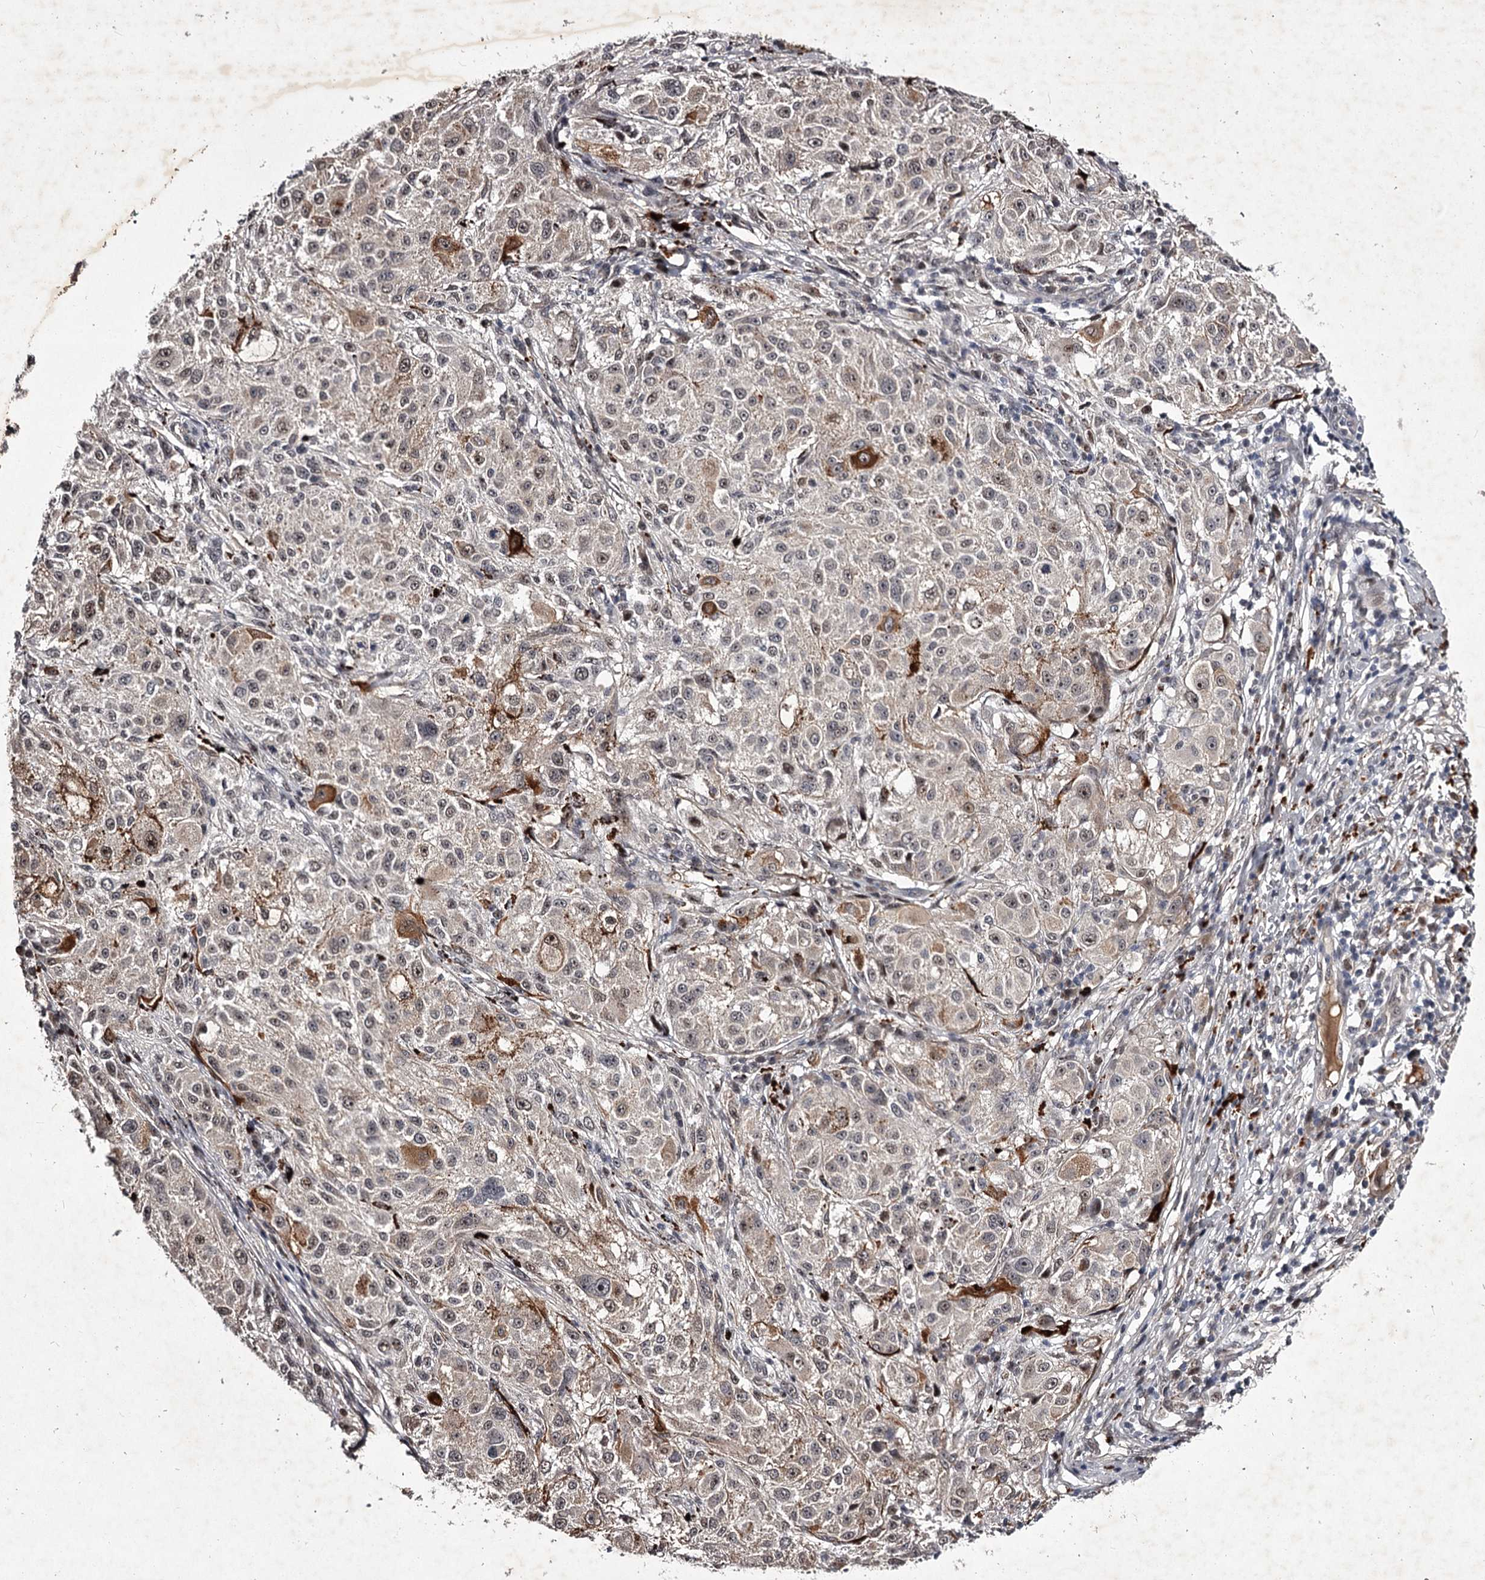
{"staining": {"intensity": "moderate", "quantity": "<25%", "location": "cytoplasmic/membranous"}, "tissue": "melanoma", "cell_type": "Tumor cells", "image_type": "cancer", "snomed": [{"axis": "morphology", "description": "Necrosis, NOS"}, {"axis": "morphology", "description": "Malignant melanoma, NOS"}, {"axis": "topography", "description": "Skin"}], "caption": "Protein analysis of malignant melanoma tissue demonstrates moderate cytoplasmic/membranous staining in about <25% of tumor cells. The protein is stained brown, and the nuclei are stained in blue (DAB (3,3'-diaminobenzidine) IHC with brightfield microscopy, high magnification).", "gene": "RNF44", "patient": {"sex": "female", "age": 87}}